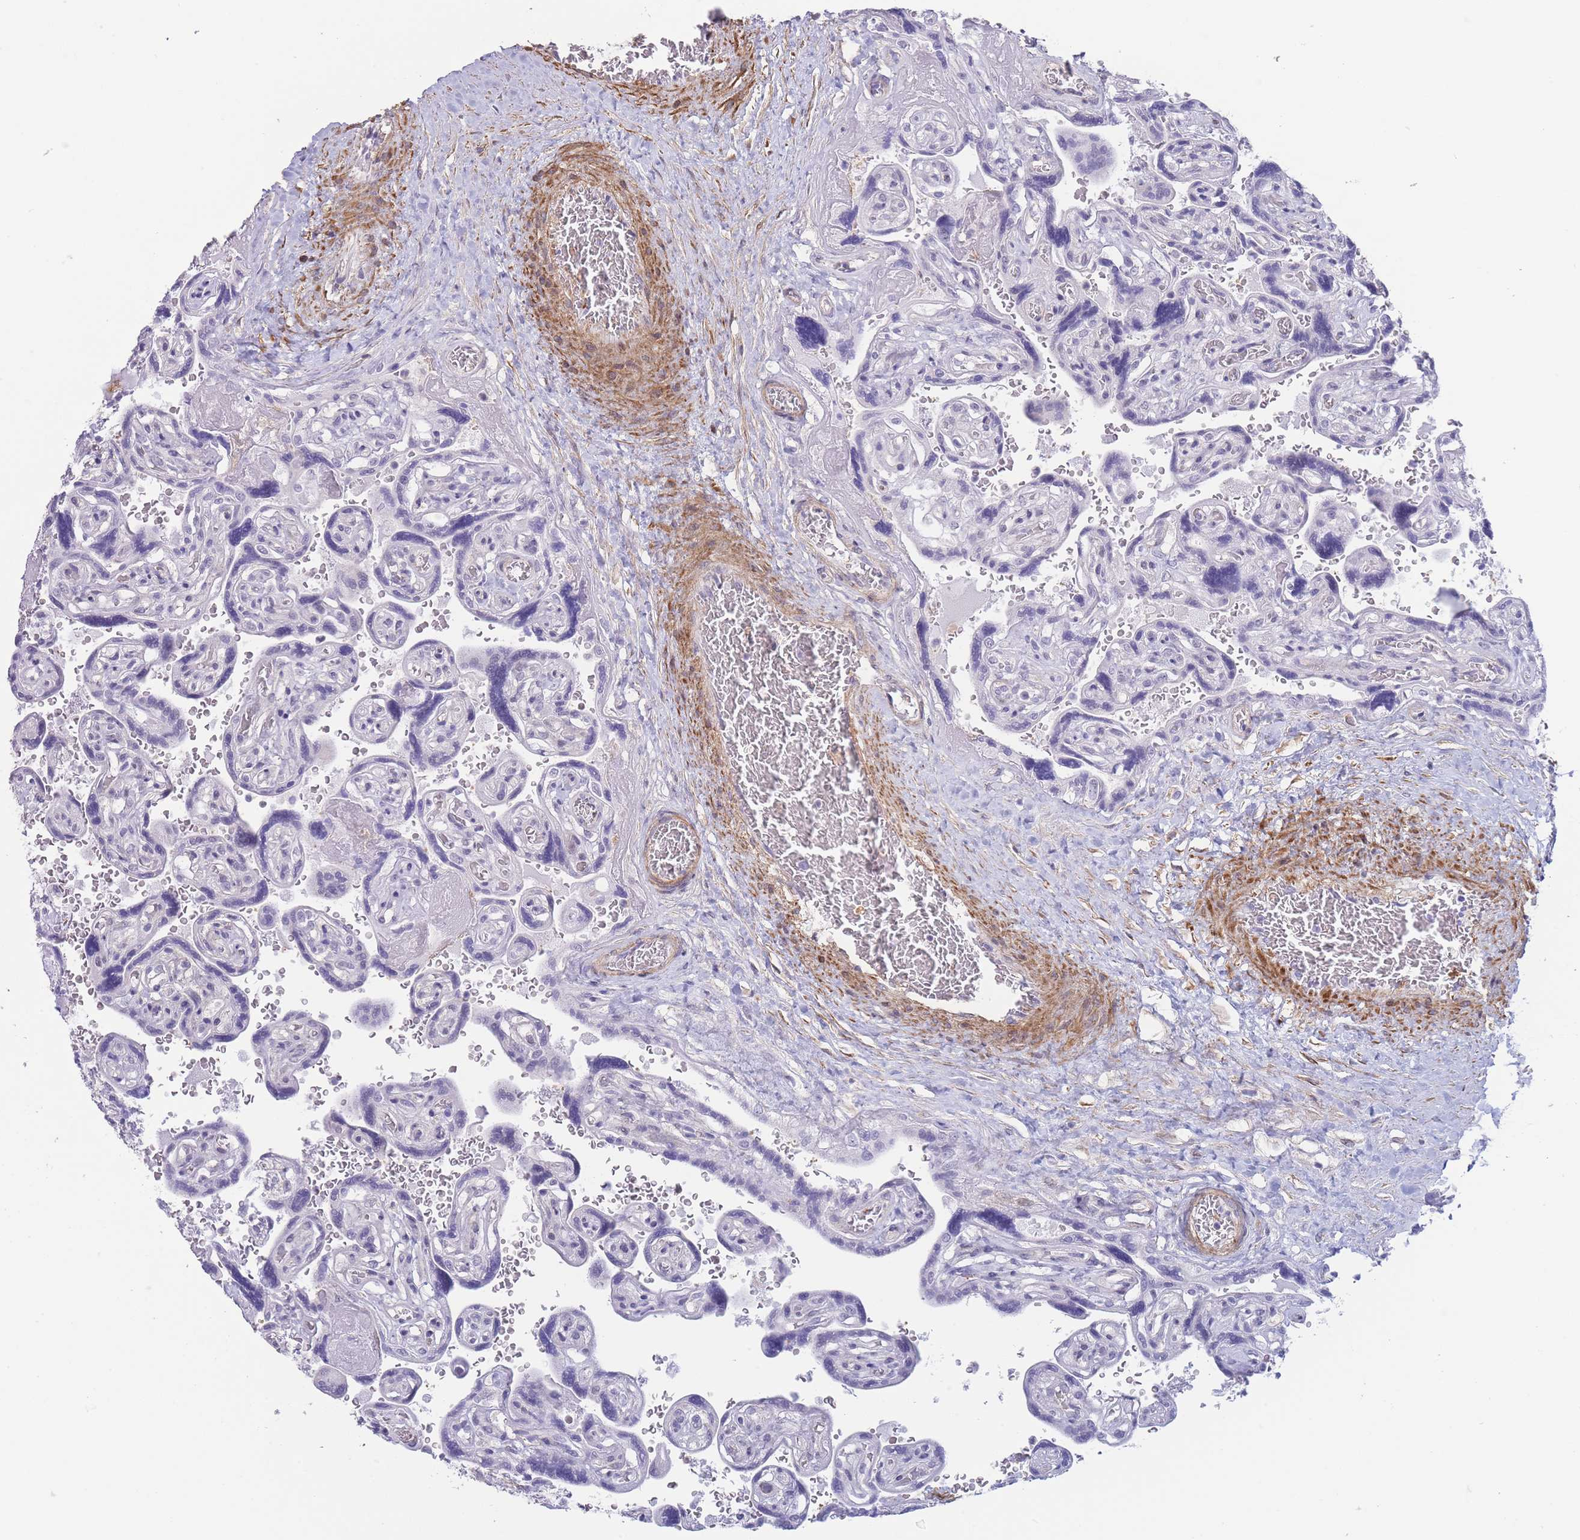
{"staining": {"intensity": "negative", "quantity": "none", "location": "none"}, "tissue": "placenta", "cell_type": "Trophoblastic cells", "image_type": "normal", "snomed": [{"axis": "morphology", "description": "Normal tissue, NOS"}, {"axis": "topography", "description": "Placenta"}], "caption": "Image shows no protein expression in trophoblastic cells of unremarkable placenta.", "gene": "ASAP3", "patient": {"sex": "female", "age": 32}}